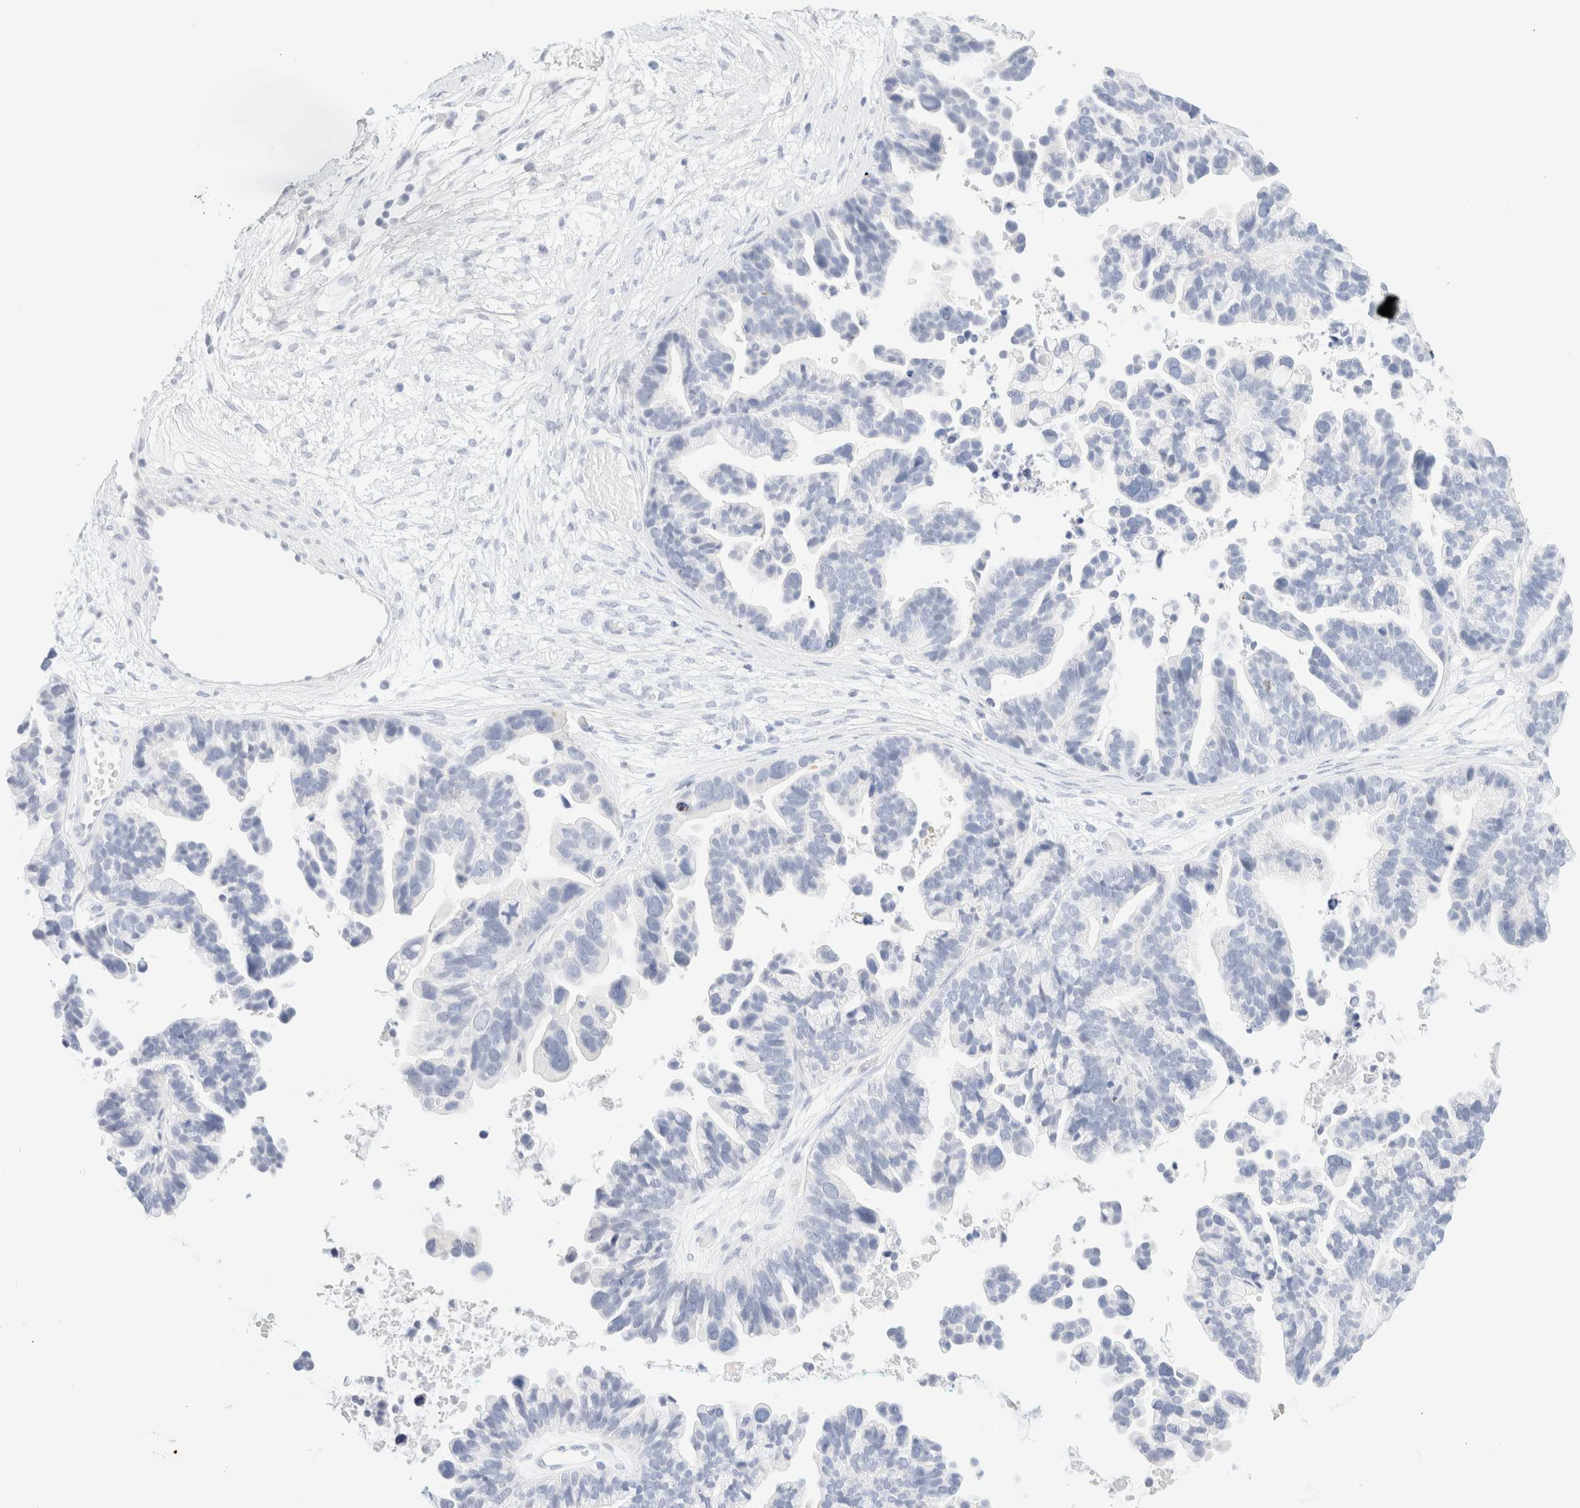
{"staining": {"intensity": "negative", "quantity": "none", "location": "none"}, "tissue": "ovarian cancer", "cell_type": "Tumor cells", "image_type": "cancer", "snomed": [{"axis": "morphology", "description": "Cystadenocarcinoma, serous, NOS"}, {"axis": "topography", "description": "Ovary"}], "caption": "Immunohistochemical staining of human ovarian cancer (serous cystadenocarcinoma) exhibits no significant staining in tumor cells. (DAB (3,3'-diaminobenzidine) immunohistochemistry visualized using brightfield microscopy, high magnification).", "gene": "KRT15", "patient": {"sex": "female", "age": 56}}